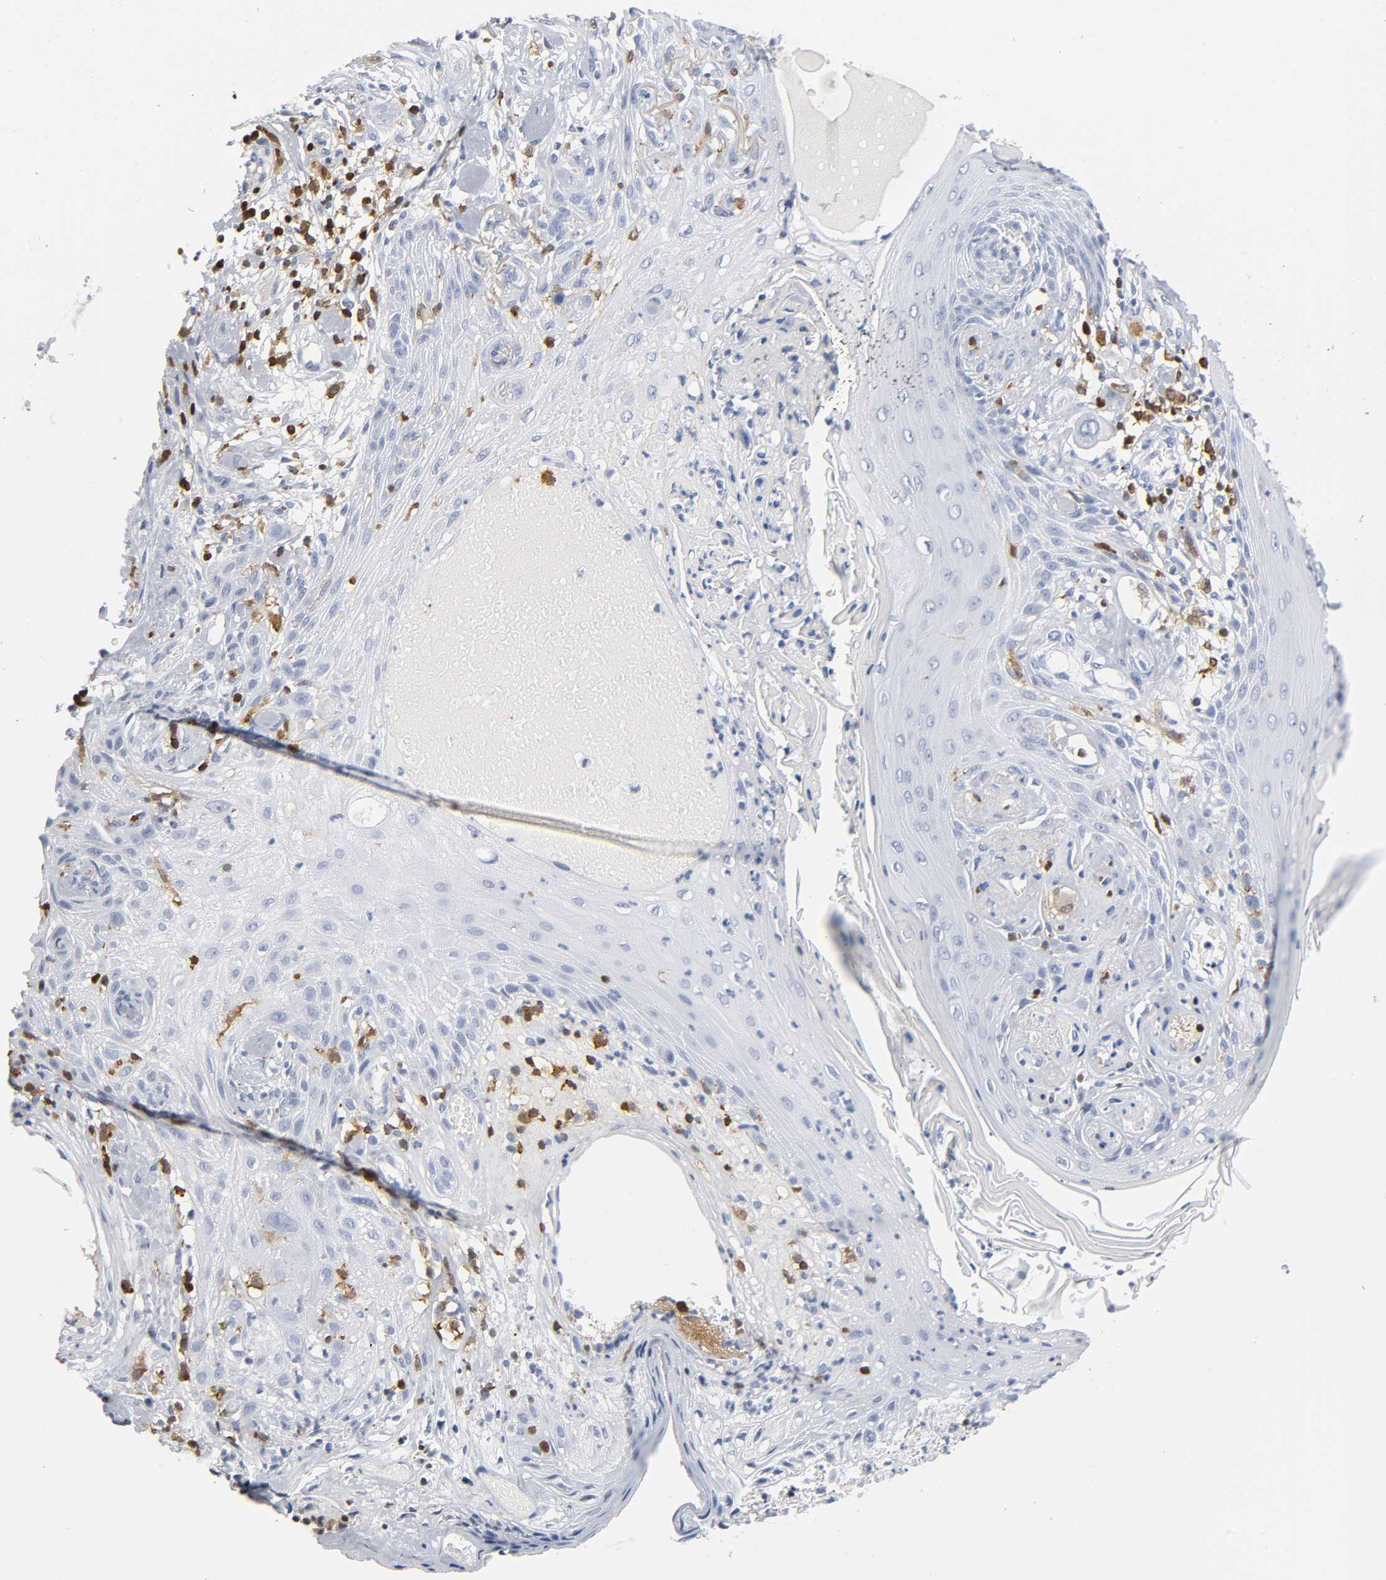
{"staining": {"intensity": "negative", "quantity": "none", "location": "none"}, "tissue": "skin cancer", "cell_type": "Tumor cells", "image_type": "cancer", "snomed": [{"axis": "morphology", "description": "Normal tissue, NOS"}, {"axis": "morphology", "description": "Squamous cell carcinoma, NOS"}, {"axis": "topography", "description": "Skin"}], "caption": "DAB (3,3'-diaminobenzidine) immunohistochemical staining of human skin squamous cell carcinoma displays no significant positivity in tumor cells.", "gene": "DOK2", "patient": {"sex": "female", "age": 59}}